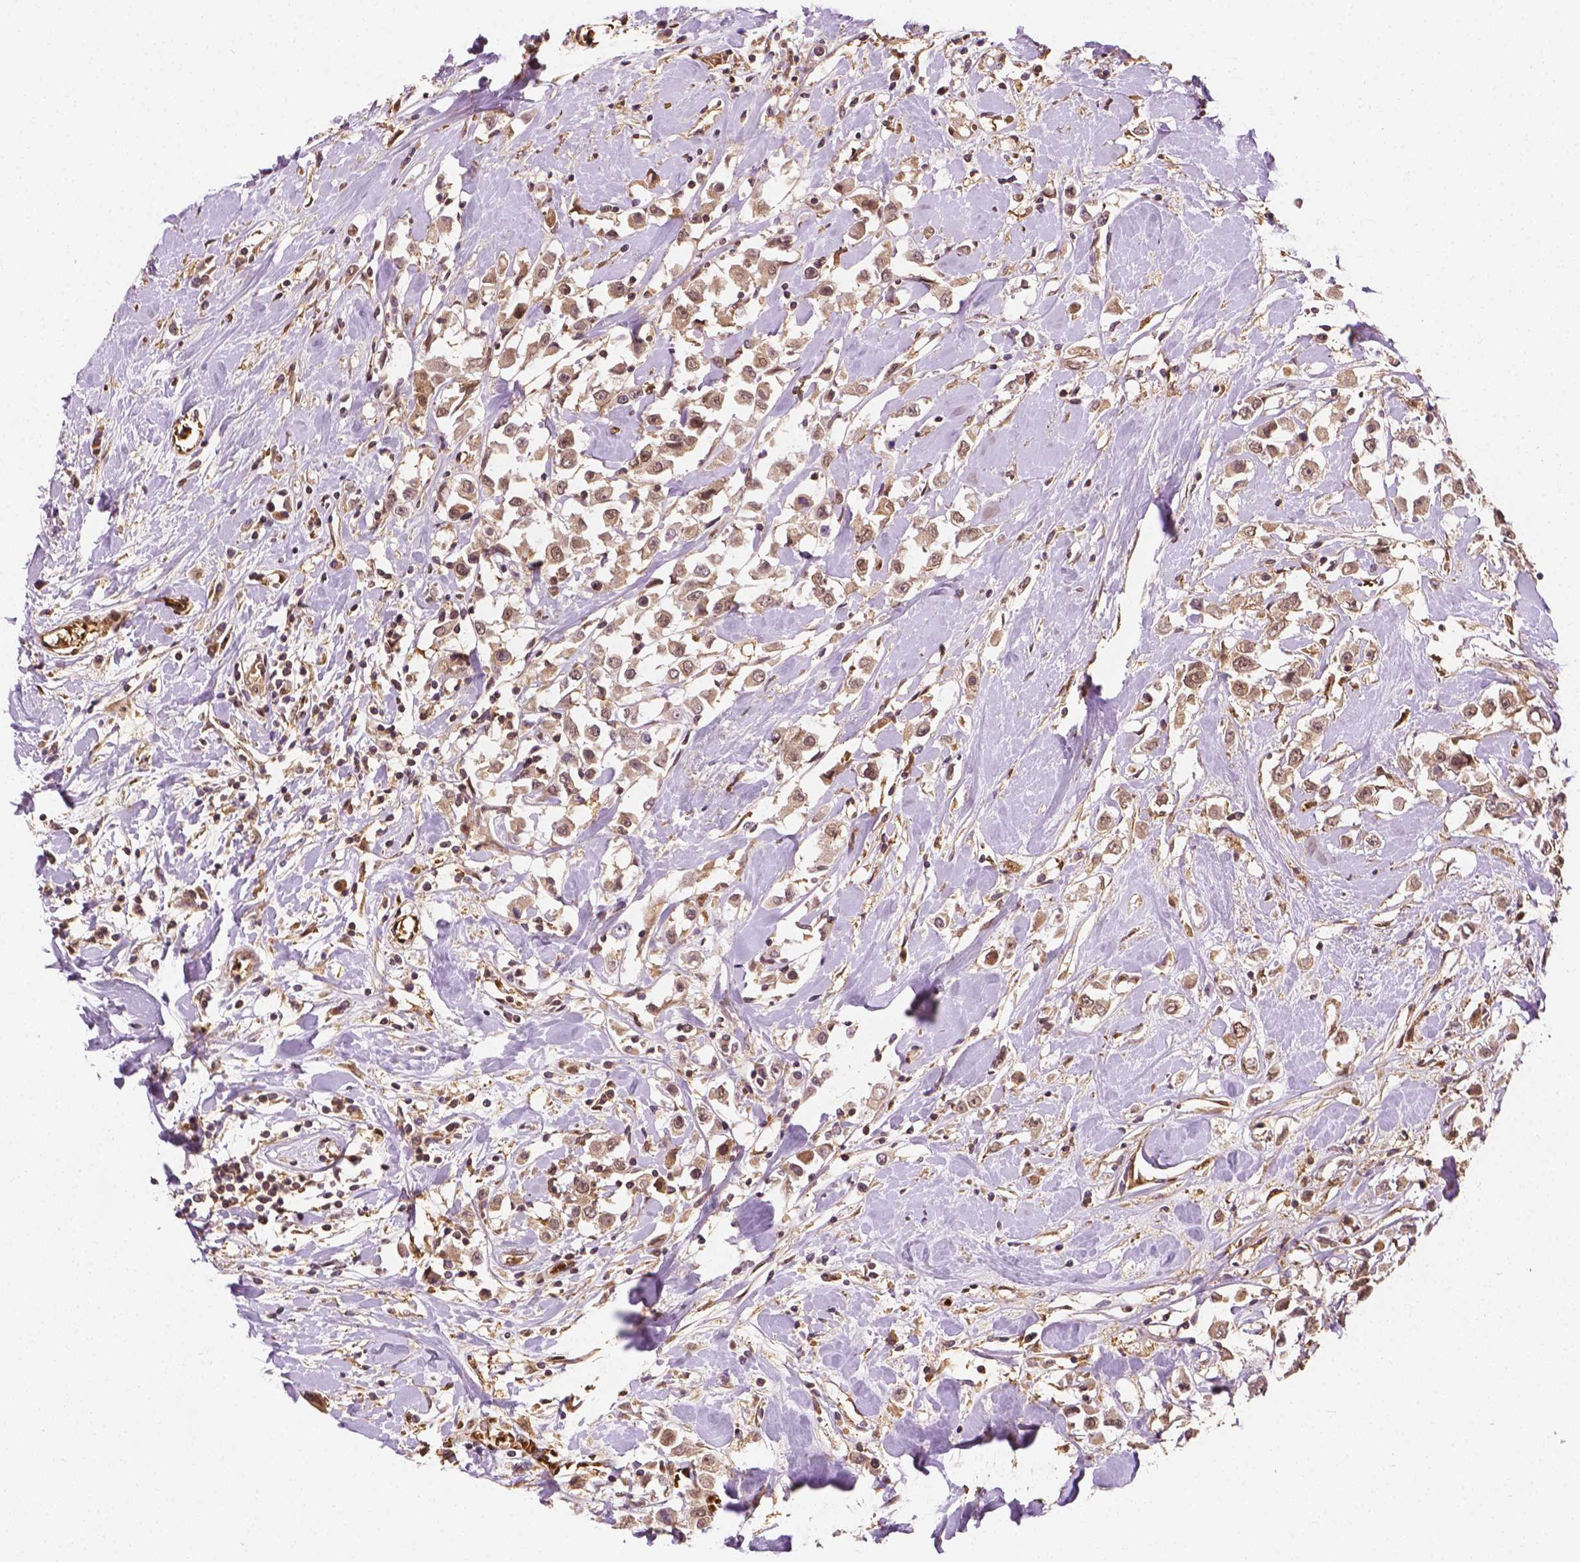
{"staining": {"intensity": "weak", "quantity": ">75%", "location": "cytoplasmic/membranous,nuclear"}, "tissue": "breast cancer", "cell_type": "Tumor cells", "image_type": "cancer", "snomed": [{"axis": "morphology", "description": "Duct carcinoma"}, {"axis": "topography", "description": "Breast"}], "caption": "Brown immunohistochemical staining in human breast invasive ductal carcinoma reveals weak cytoplasmic/membranous and nuclear positivity in about >75% of tumor cells.", "gene": "YAP1", "patient": {"sex": "female", "age": 61}}